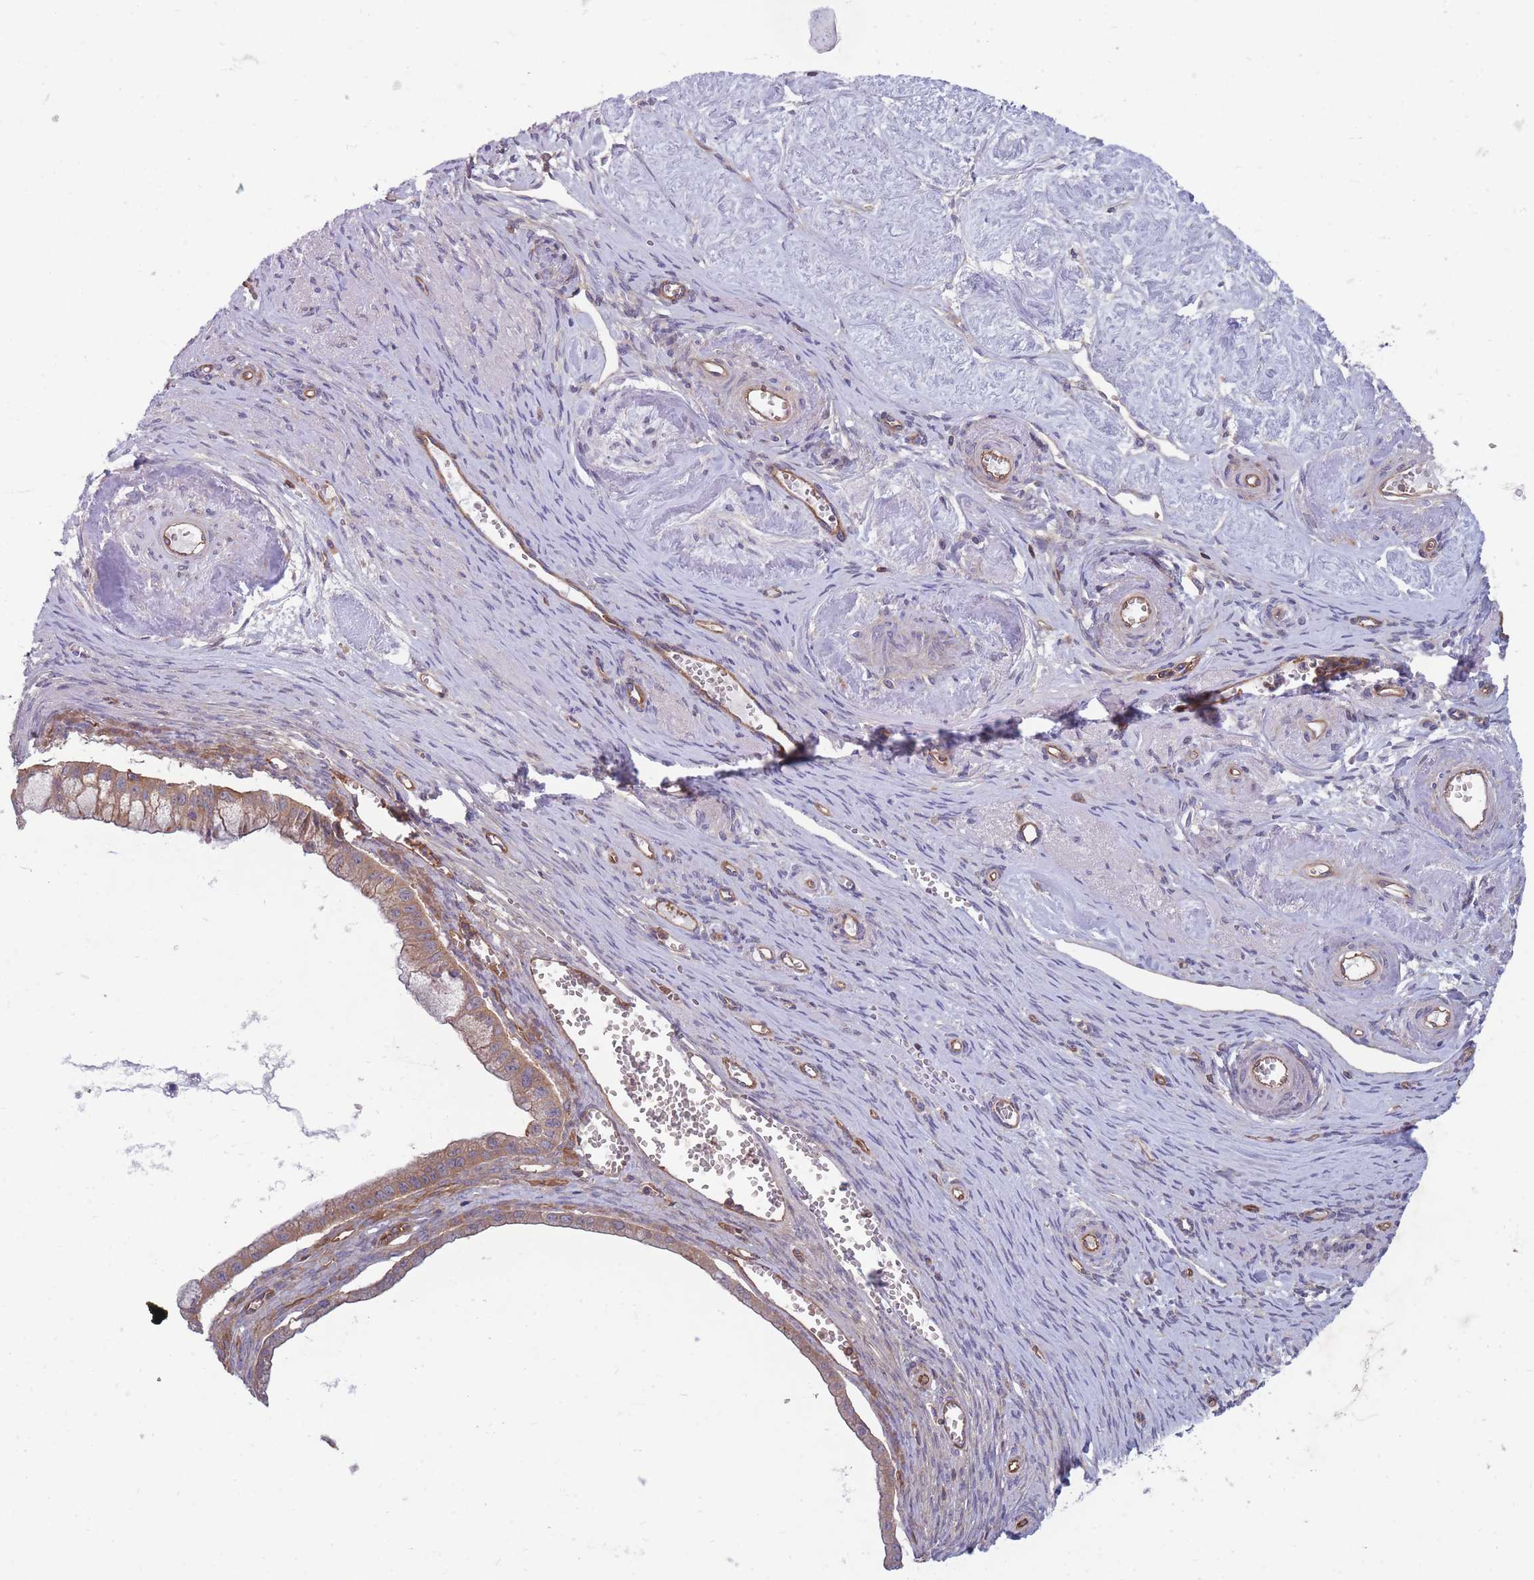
{"staining": {"intensity": "moderate", "quantity": ">75%", "location": "cytoplasmic/membranous"}, "tissue": "ovarian cancer", "cell_type": "Tumor cells", "image_type": "cancer", "snomed": [{"axis": "morphology", "description": "Cystadenocarcinoma, mucinous, NOS"}, {"axis": "topography", "description": "Ovary"}], "caption": "Immunohistochemical staining of ovarian cancer displays medium levels of moderate cytoplasmic/membranous protein positivity in approximately >75% of tumor cells. Using DAB (brown) and hematoxylin (blue) stains, captured at high magnification using brightfield microscopy.", "gene": "GGA1", "patient": {"sex": "female", "age": 59}}